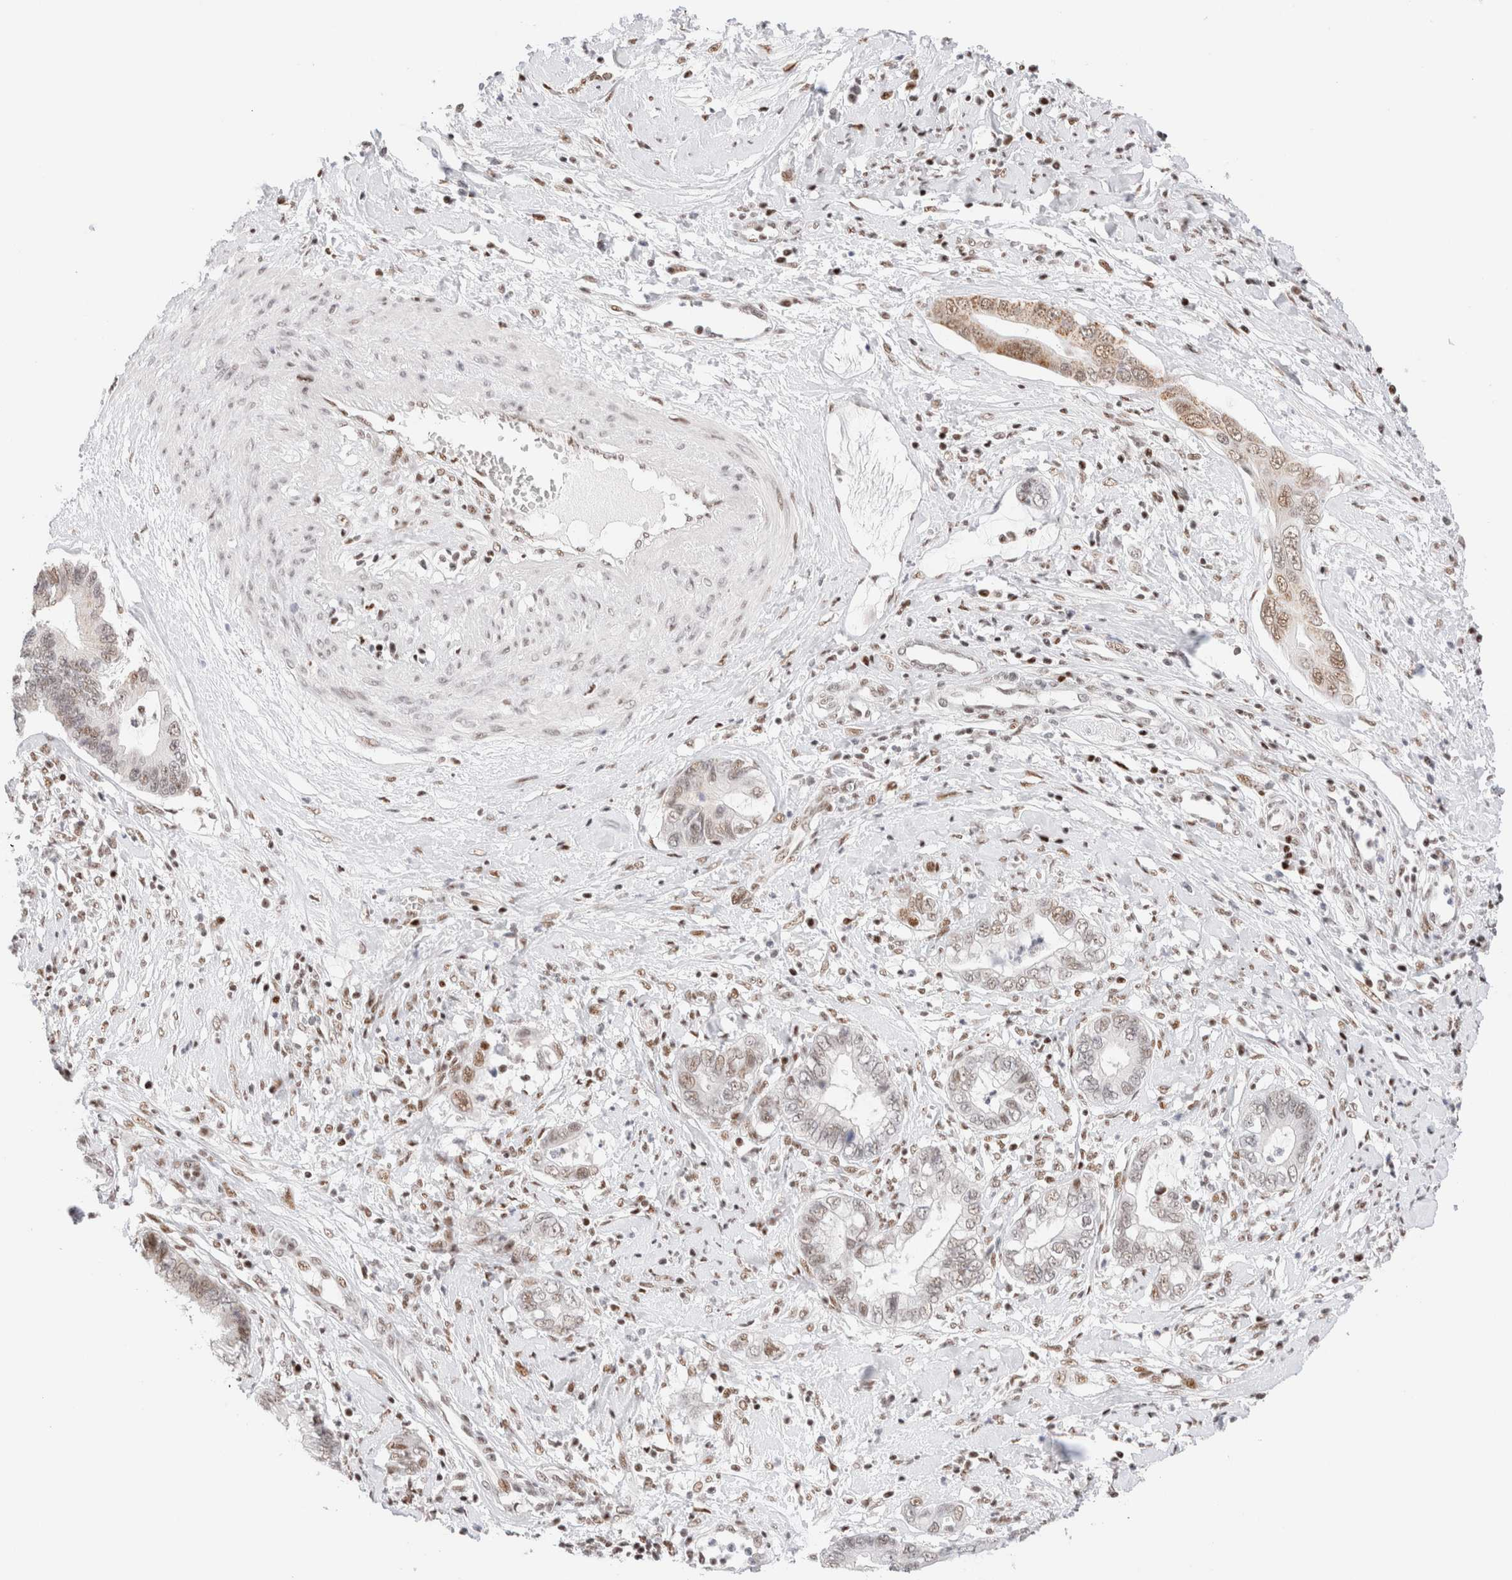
{"staining": {"intensity": "moderate", "quantity": "<25%", "location": "nuclear"}, "tissue": "cervical cancer", "cell_type": "Tumor cells", "image_type": "cancer", "snomed": [{"axis": "morphology", "description": "Adenocarcinoma, NOS"}, {"axis": "topography", "description": "Cervix"}], "caption": "DAB (3,3'-diaminobenzidine) immunohistochemical staining of adenocarcinoma (cervical) shows moderate nuclear protein staining in about <25% of tumor cells. (DAB (3,3'-diaminobenzidine) = brown stain, brightfield microscopy at high magnification).", "gene": "ZNF282", "patient": {"sex": "female", "age": 44}}